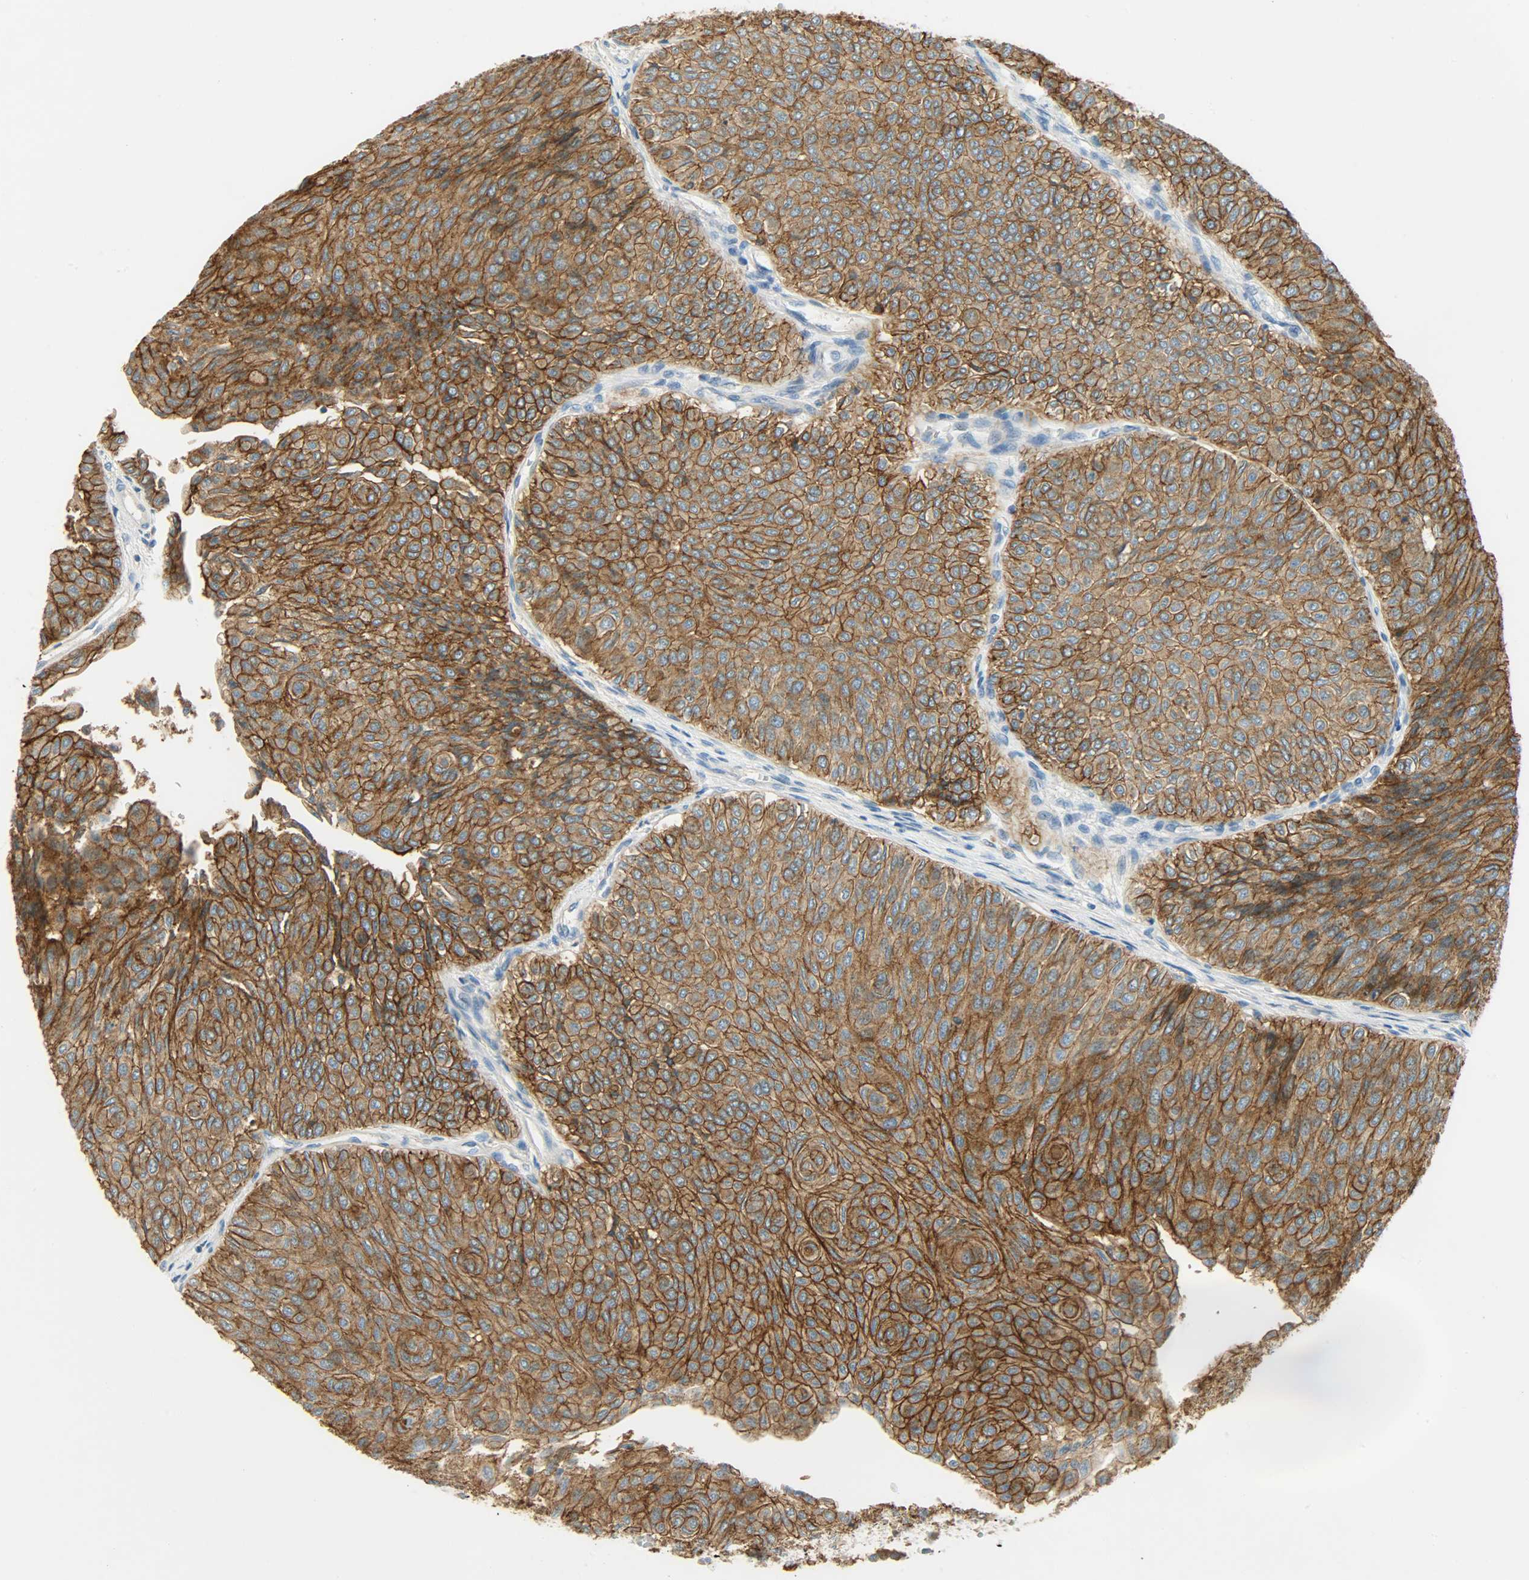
{"staining": {"intensity": "strong", "quantity": ">75%", "location": "cytoplasmic/membranous"}, "tissue": "urothelial cancer", "cell_type": "Tumor cells", "image_type": "cancer", "snomed": [{"axis": "morphology", "description": "Urothelial carcinoma, Low grade"}, {"axis": "topography", "description": "Urinary bladder"}], "caption": "IHC histopathology image of neoplastic tissue: urothelial cancer stained using IHC shows high levels of strong protein expression localized specifically in the cytoplasmic/membranous of tumor cells, appearing as a cytoplasmic/membranous brown color.", "gene": "DSG2", "patient": {"sex": "male", "age": 78}}